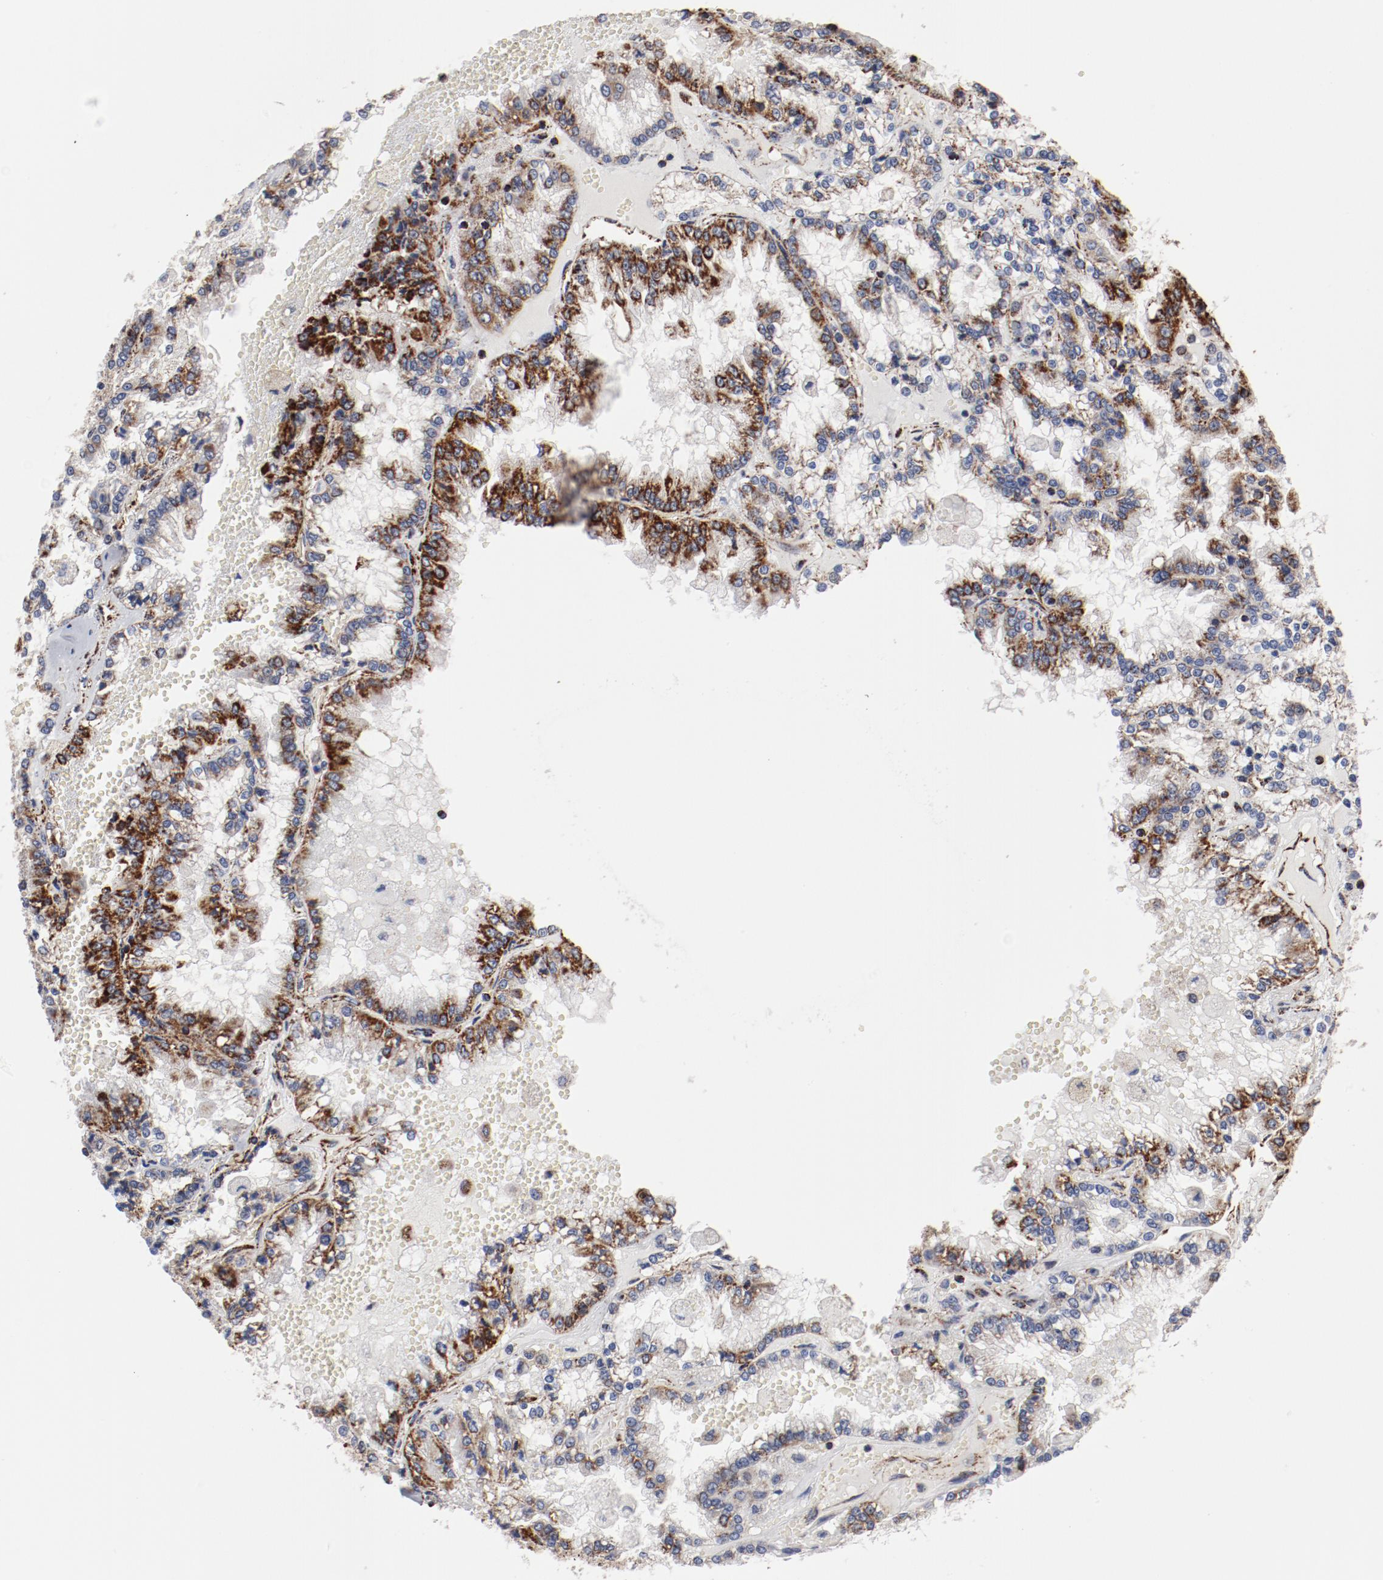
{"staining": {"intensity": "moderate", "quantity": ">75%", "location": "cytoplasmic/membranous"}, "tissue": "renal cancer", "cell_type": "Tumor cells", "image_type": "cancer", "snomed": [{"axis": "morphology", "description": "Adenocarcinoma, NOS"}, {"axis": "topography", "description": "Kidney"}], "caption": "A high-resolution image shows IHC staining of renal cancer, which shows moderate cytoplasmic/membranous expression in approximately >75% of tumor cells.", "gene": "NDUFV2", "patient": {"sex": "female", "age": 56}}